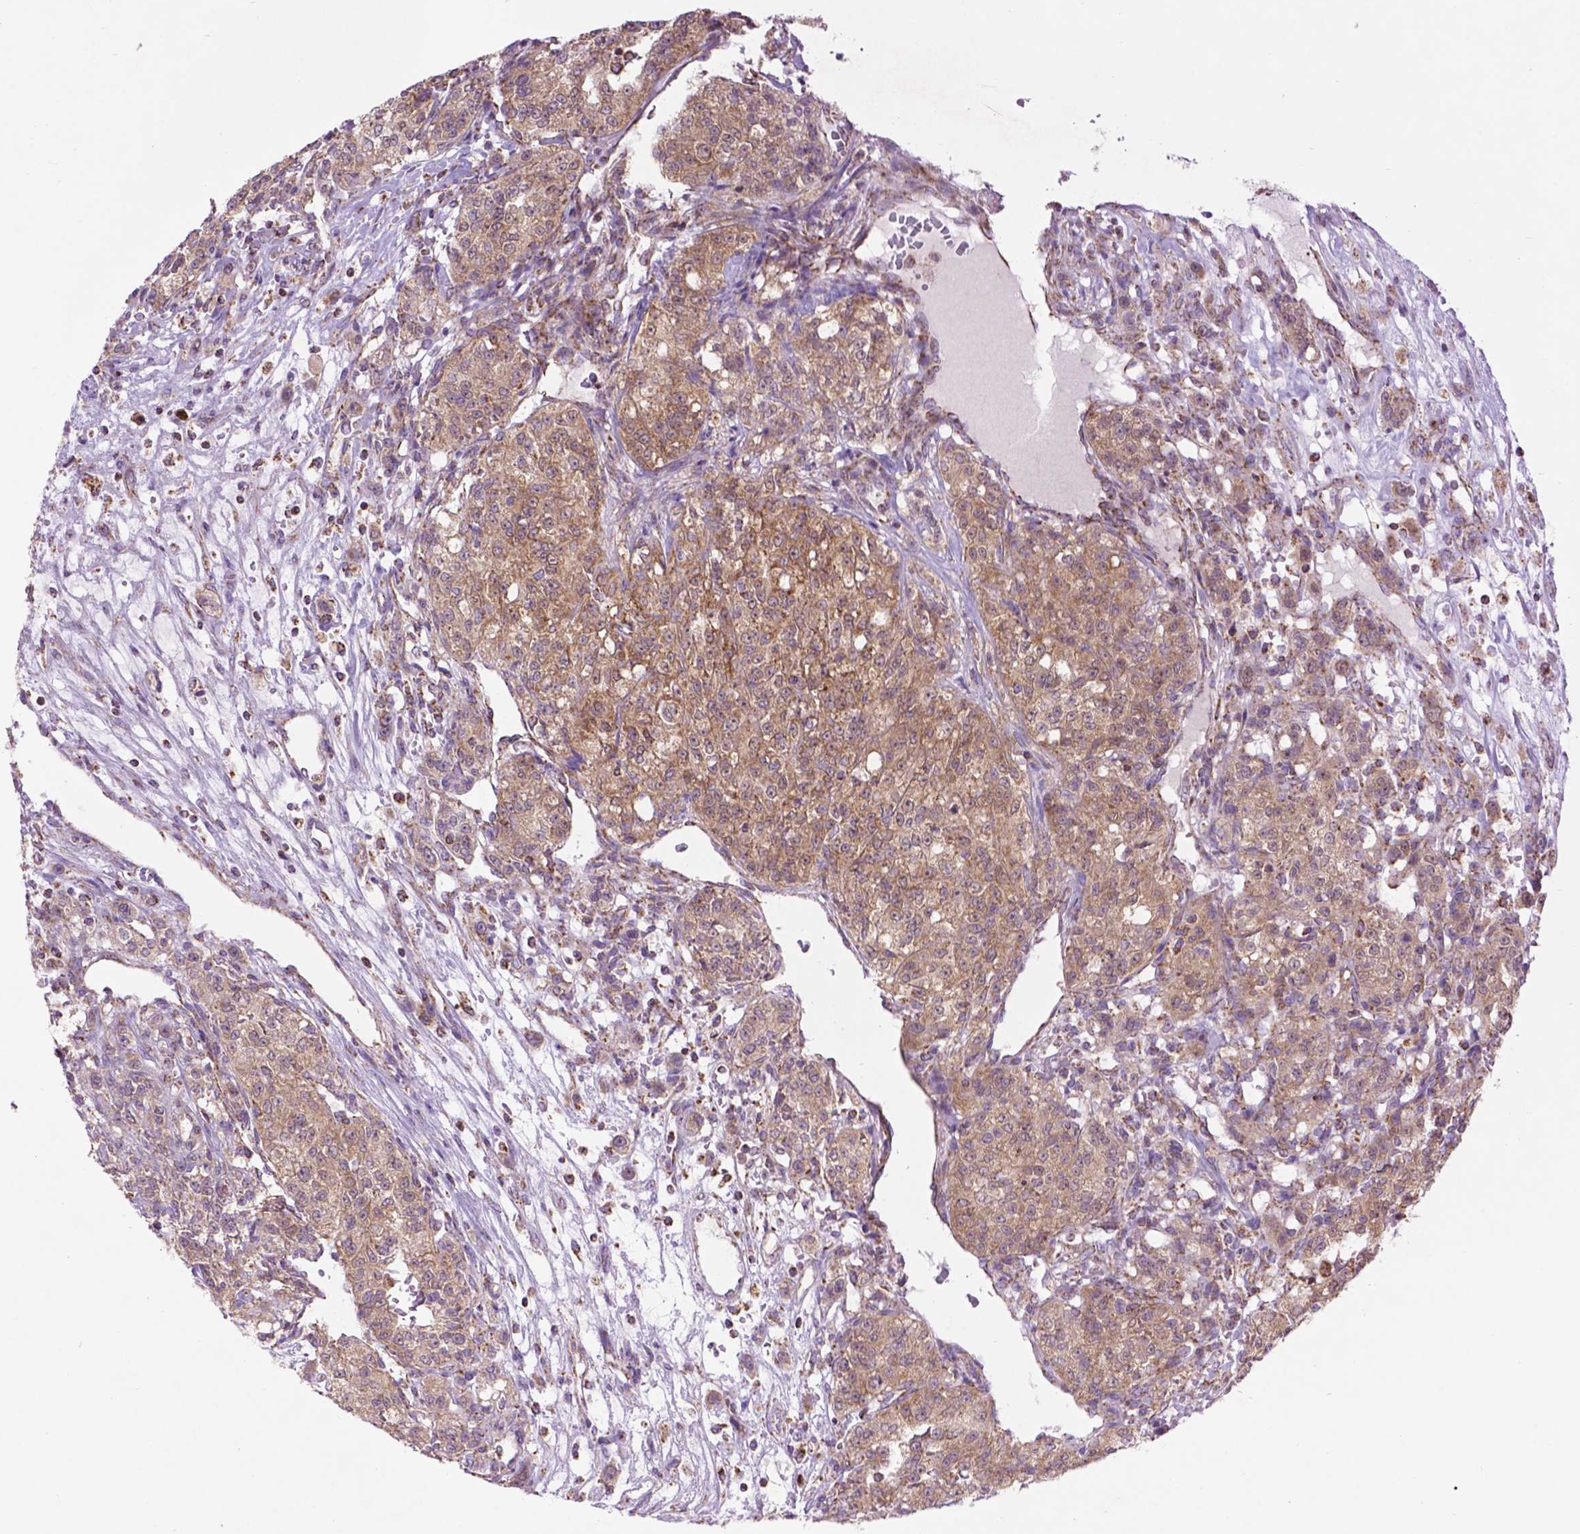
{"staining": {"intensity": "moderate", "quantity": "25%-75%", "location": "cytoplasmic/membranous"}, "tissue": "renal cancer", "cell_type": "Tumor cells", "image_type": "cancer", "snomed": [{"axis": "morphology", "description": "Adenocarcinoma, NOS"}, {"axis": "topography", "description": "Kidney"}], "caption": "An image showing moderate cytoplasmic/membranous staining in approximately 25%-75% of tumor cells in renal cancer (adenocarcinoma), as visualized by brown immunohistochemical staining.", "gene": "PYCR3", "patient": {"sex": "female", "age": 63}}